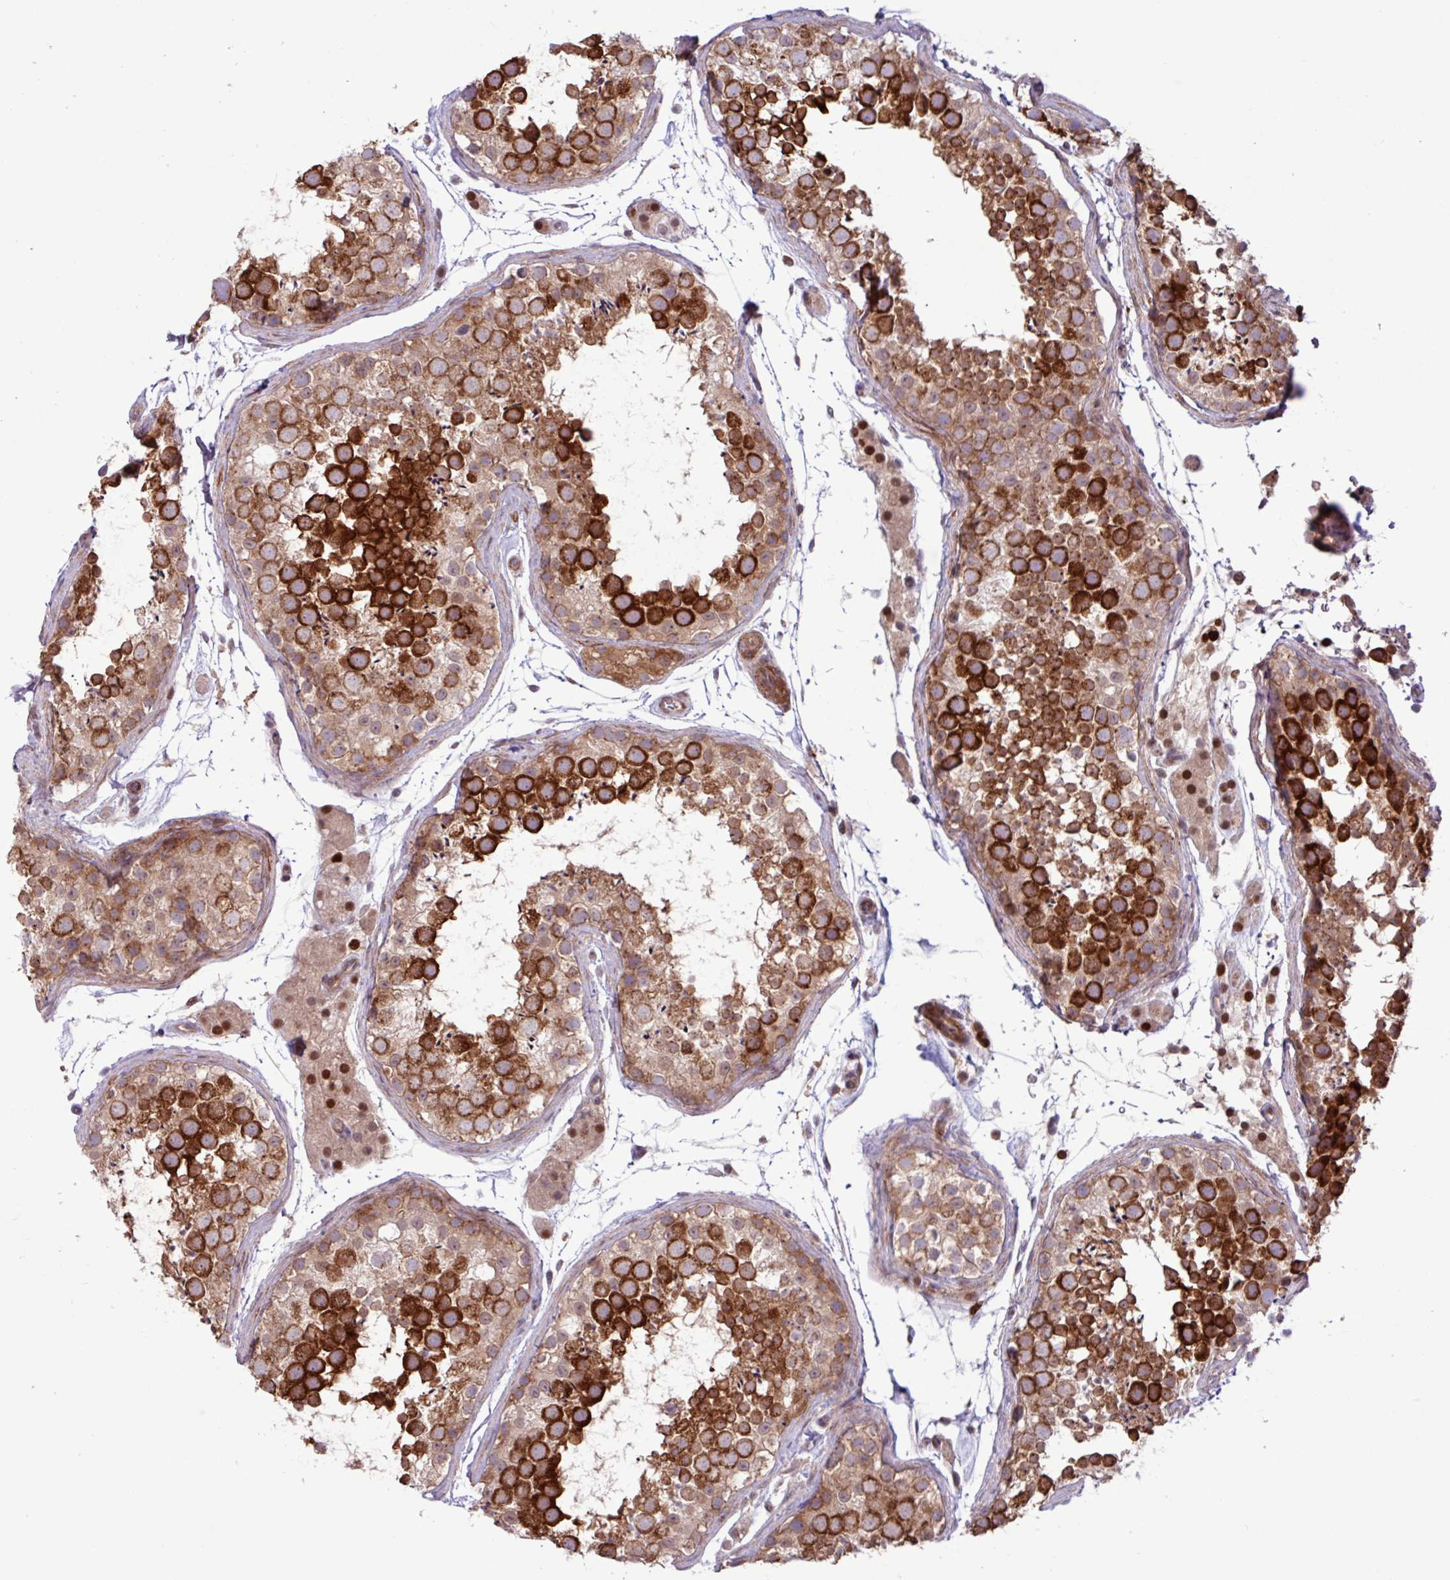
{"staining": {"intensity": "strong", "quantity": "25%-75%", "location": "cytoplasmic/membranous"}, "tissue": "testis", "cell_type": "Cells in seminiferous ducts", "image_type": "normal", "snomed": [{"axis": "morphology", "description": "Normal tissue, NOS"}, {"axis": "topography", "description": "Testis"}], "caption": "Testis stained with DAB (3,3'-diaminobenzidine) IHC exhibits high levels of strong cytoplasmic/membranous positivity in about 25%-75% of cells in seminiferous ducts. (DAB = brown stain, brightfield microscopy at high magnification).", "gene": "CNTRL", "patient": {"sex": "male", "age": 41}}